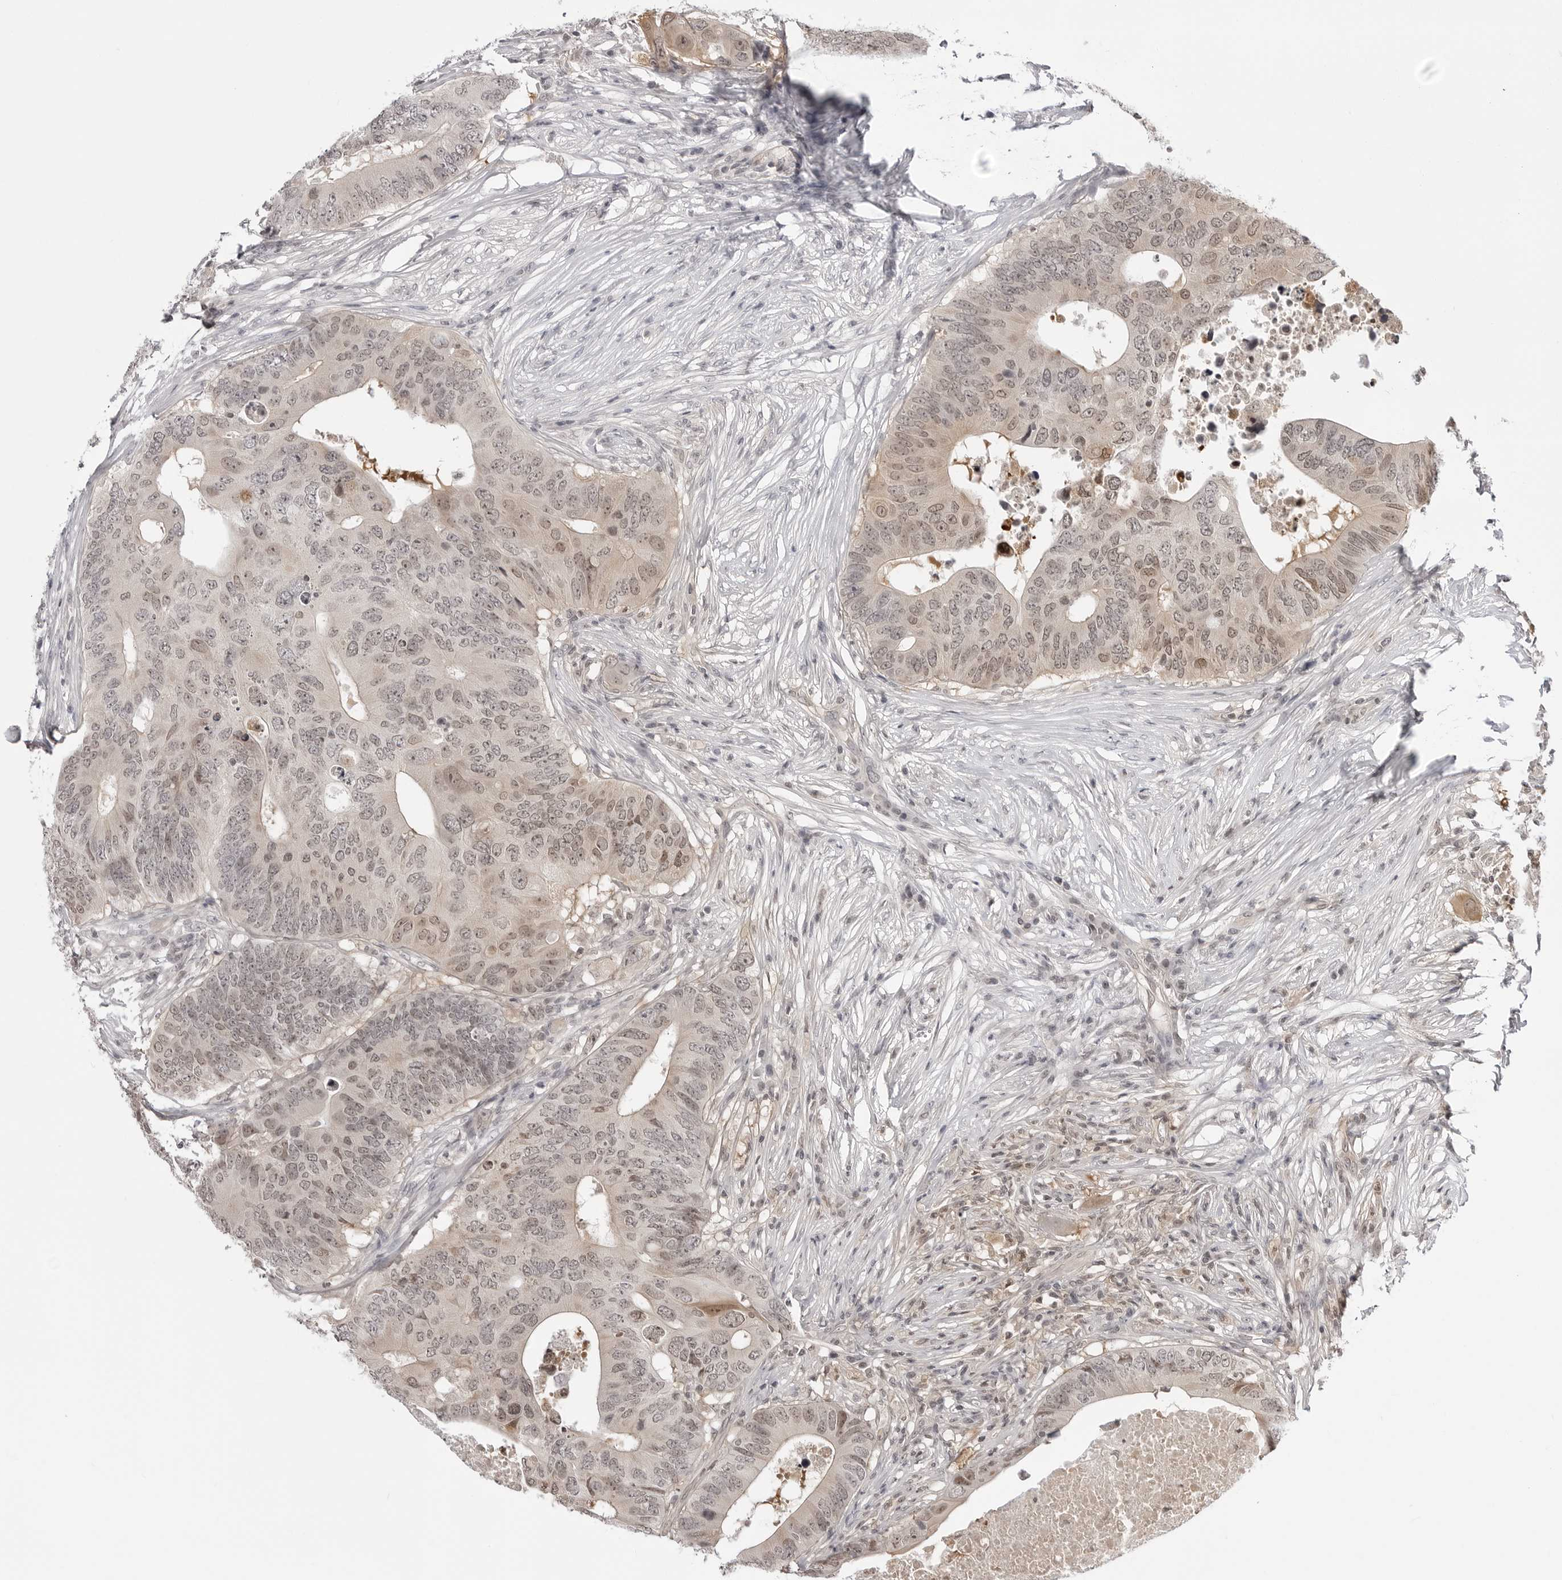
{"staining": {"intensity": "weak", "quantity": ">75%", "location": "cytoplasmic/membranous,nuclear"}, "tissue": "colorectal cancer", "cell_type": "Tumor cells", "image_type": "cancer", "snomed": [{"axis": "morphology", "description": "Adenocarcinoma, NOS"}, {"axis": "topography", "description": "Colon"}], "caption": "This image exhibits immunohistochemistry (IHC) staining of adenocarcinoma (colorectal), with low weak cytoplasmic/membranous and nuclear expression in about >75% of tumor cells.", "gene": "YWHAG", "patient": {"sex": "male", "age": 71}}